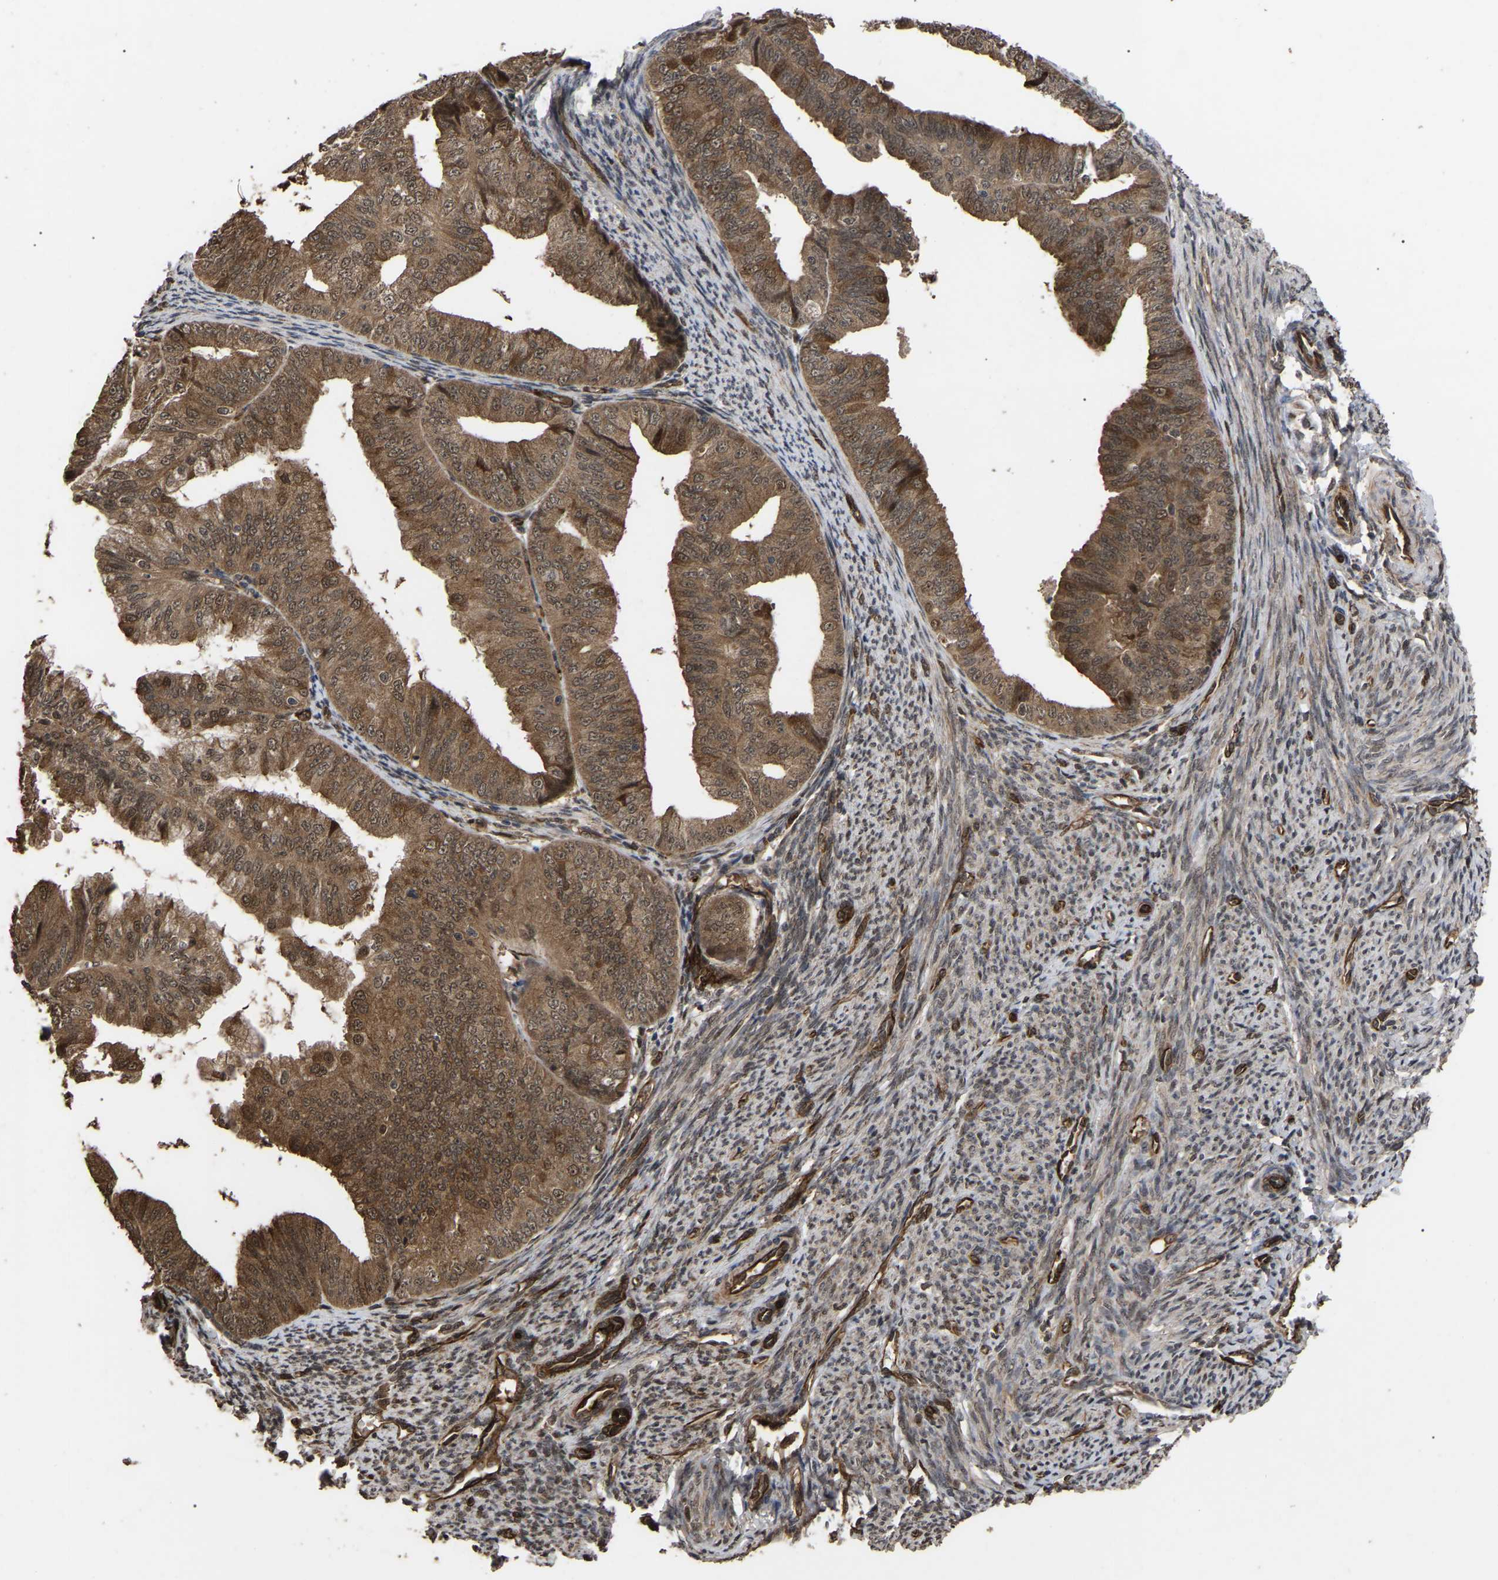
{"staining": {"intensity": "moderate", "quantity": ">75%", "location": "cytoplasmic/membranous"}, "tissue": "endometrial cancer", "cell_type": "Tumor cells", "image_type": "cancer", "snomed": [{"axis": "morphology", "description": "Adenocarcinoma, NOS"}, {"axis": "topography", "description": "Endometrium"}], "caption": "Immunohistochemical staining of endometrial cancer reveals moderate cytoplasmic/membranous protein staining in about >75% of tumor cells.", "gene": "FAM161B", "patient": {"sex": "female", "age": 63}}